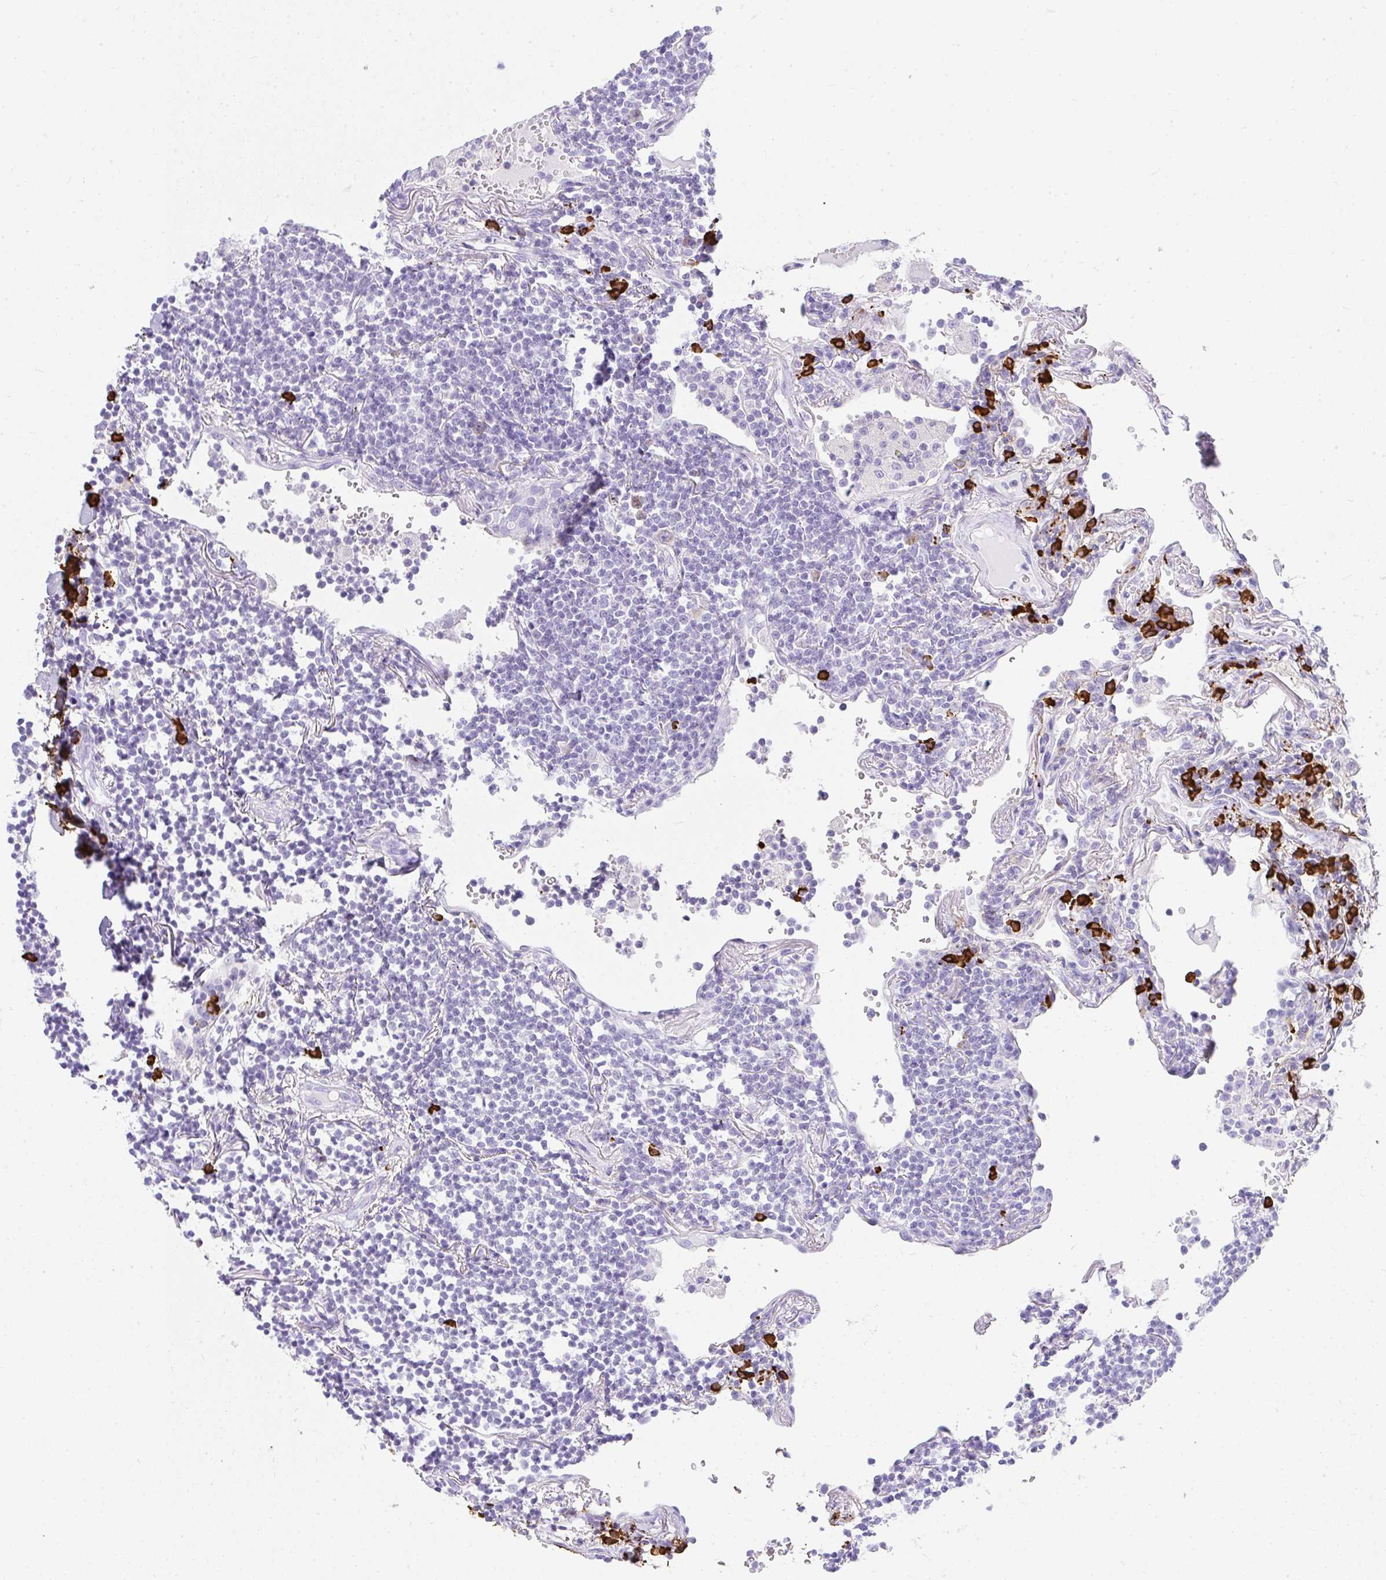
{"staining": {"intensity": "negative", "quantity": "none", "location": "none"}, "tissue": "lymphoma", "cell_type": "Tumor cells", "image_type": "cancer", "snomed": [{"axis": "morphology", "description": "Malignant lymphoma, non-Hodgkin's type, Low grade"}, {"axis": "topography", "description": "Lung"}], "caption": "The immunohistochemistry (IHC) photomicrograph has no significant expression in tumor cells of malignant lymphoma, non-Hodgkin's type (low-grade) tissue.", "gene": "CDADC1", "patient": {"sex": "female", "age": 71}}